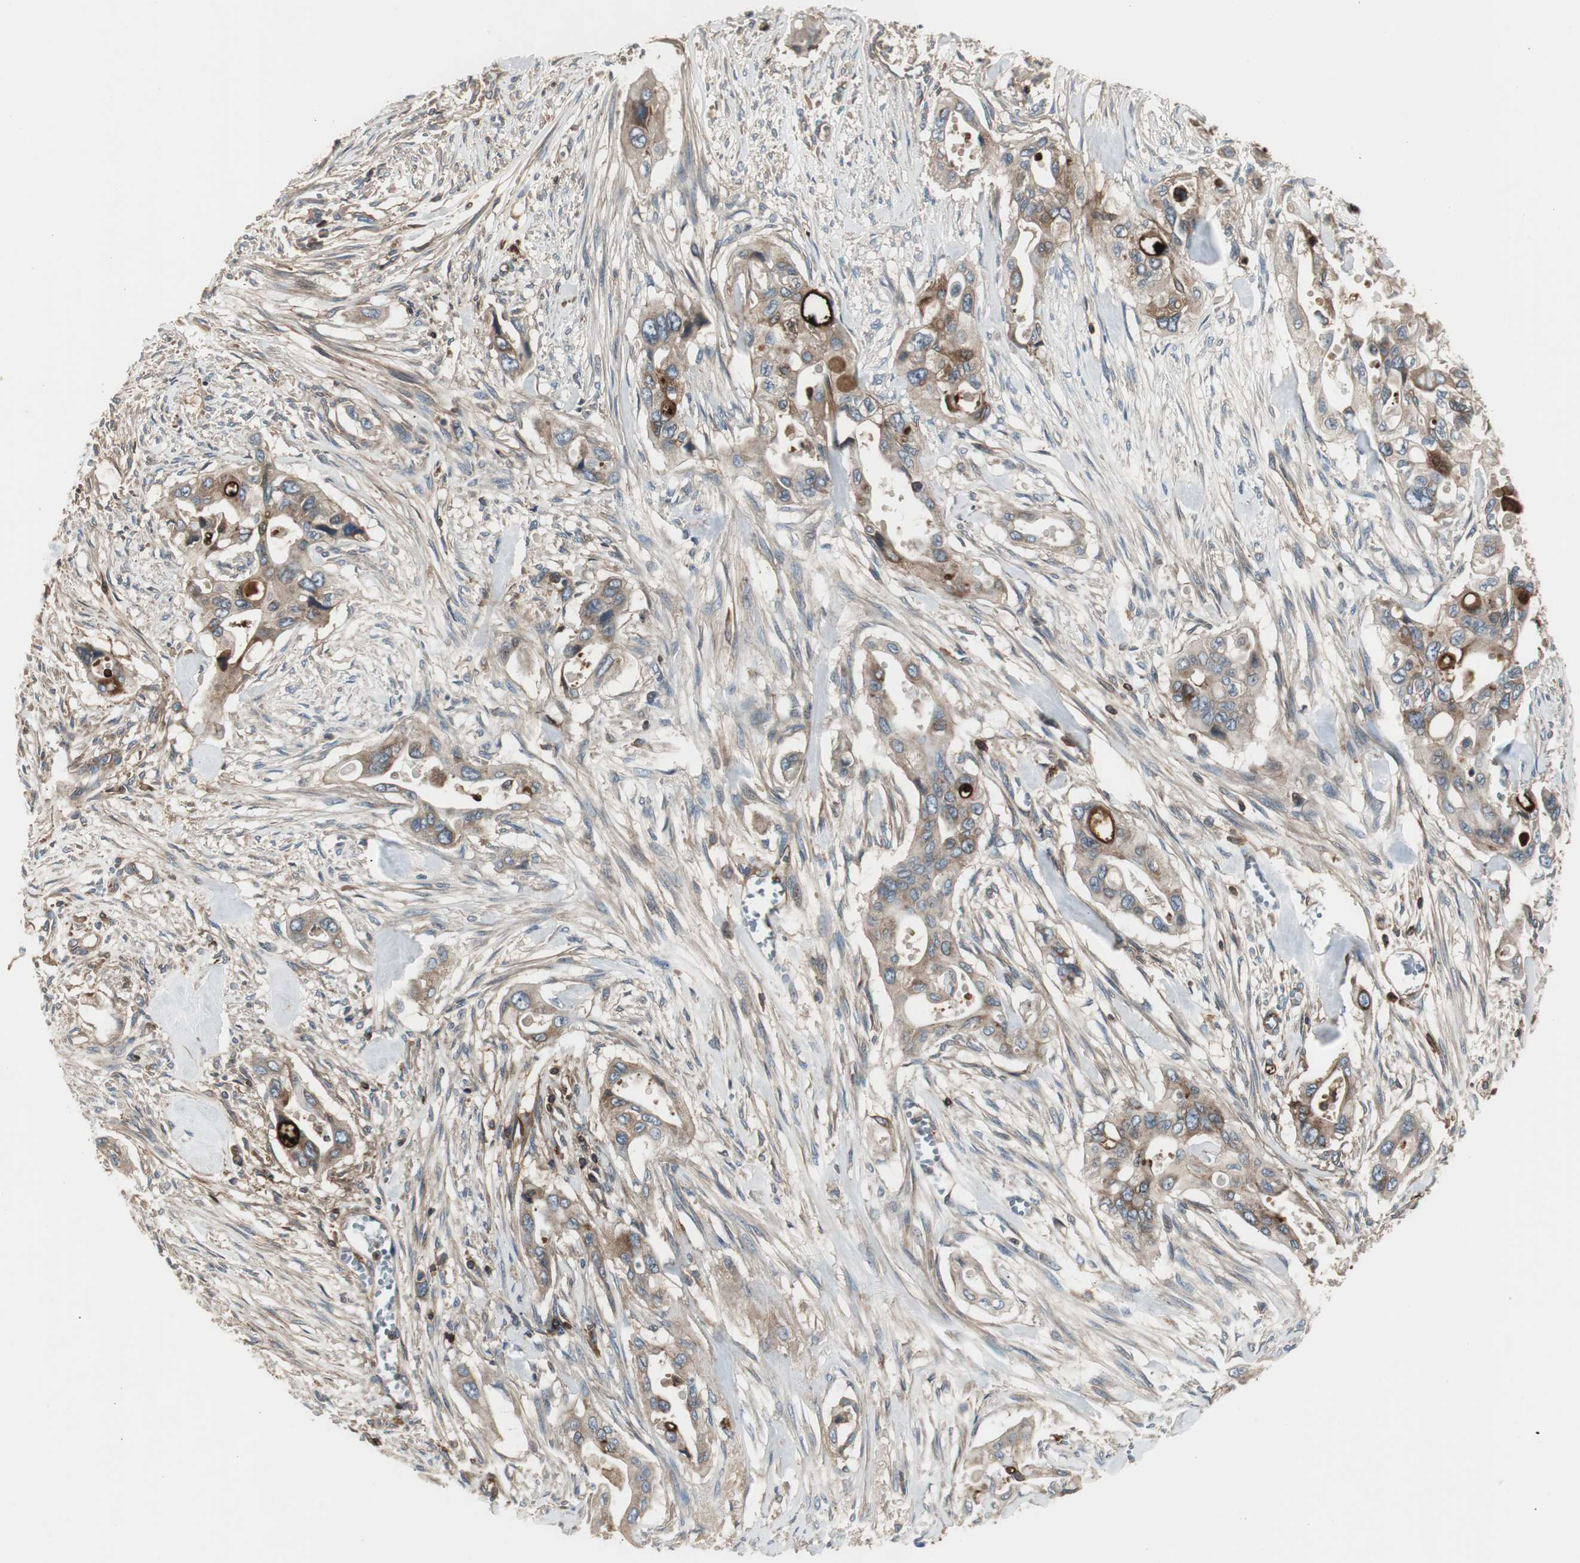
{"staining": {"intensity": "moderate", "quantity": "25%-75%", "location": "cytoplasmic/membranous"}, "tissue": "pancreatic cancer", "cell_type": "Tumor cells", "image_type": "cancer", "snomed": [{"axis": "morphology", "description": "Adenocarcinoma, NOS"}, {"axis": "topography", "description": "Pancreas"}], "caption": "Protein analysis of pancreatic cancer (adenocarcinoma) tissue displays moderate cytoplasmic/membranous expression in about 25%-75% of tumor cells.", "gene": "B2M", "patient": {"sex": "male", "age": 77}}